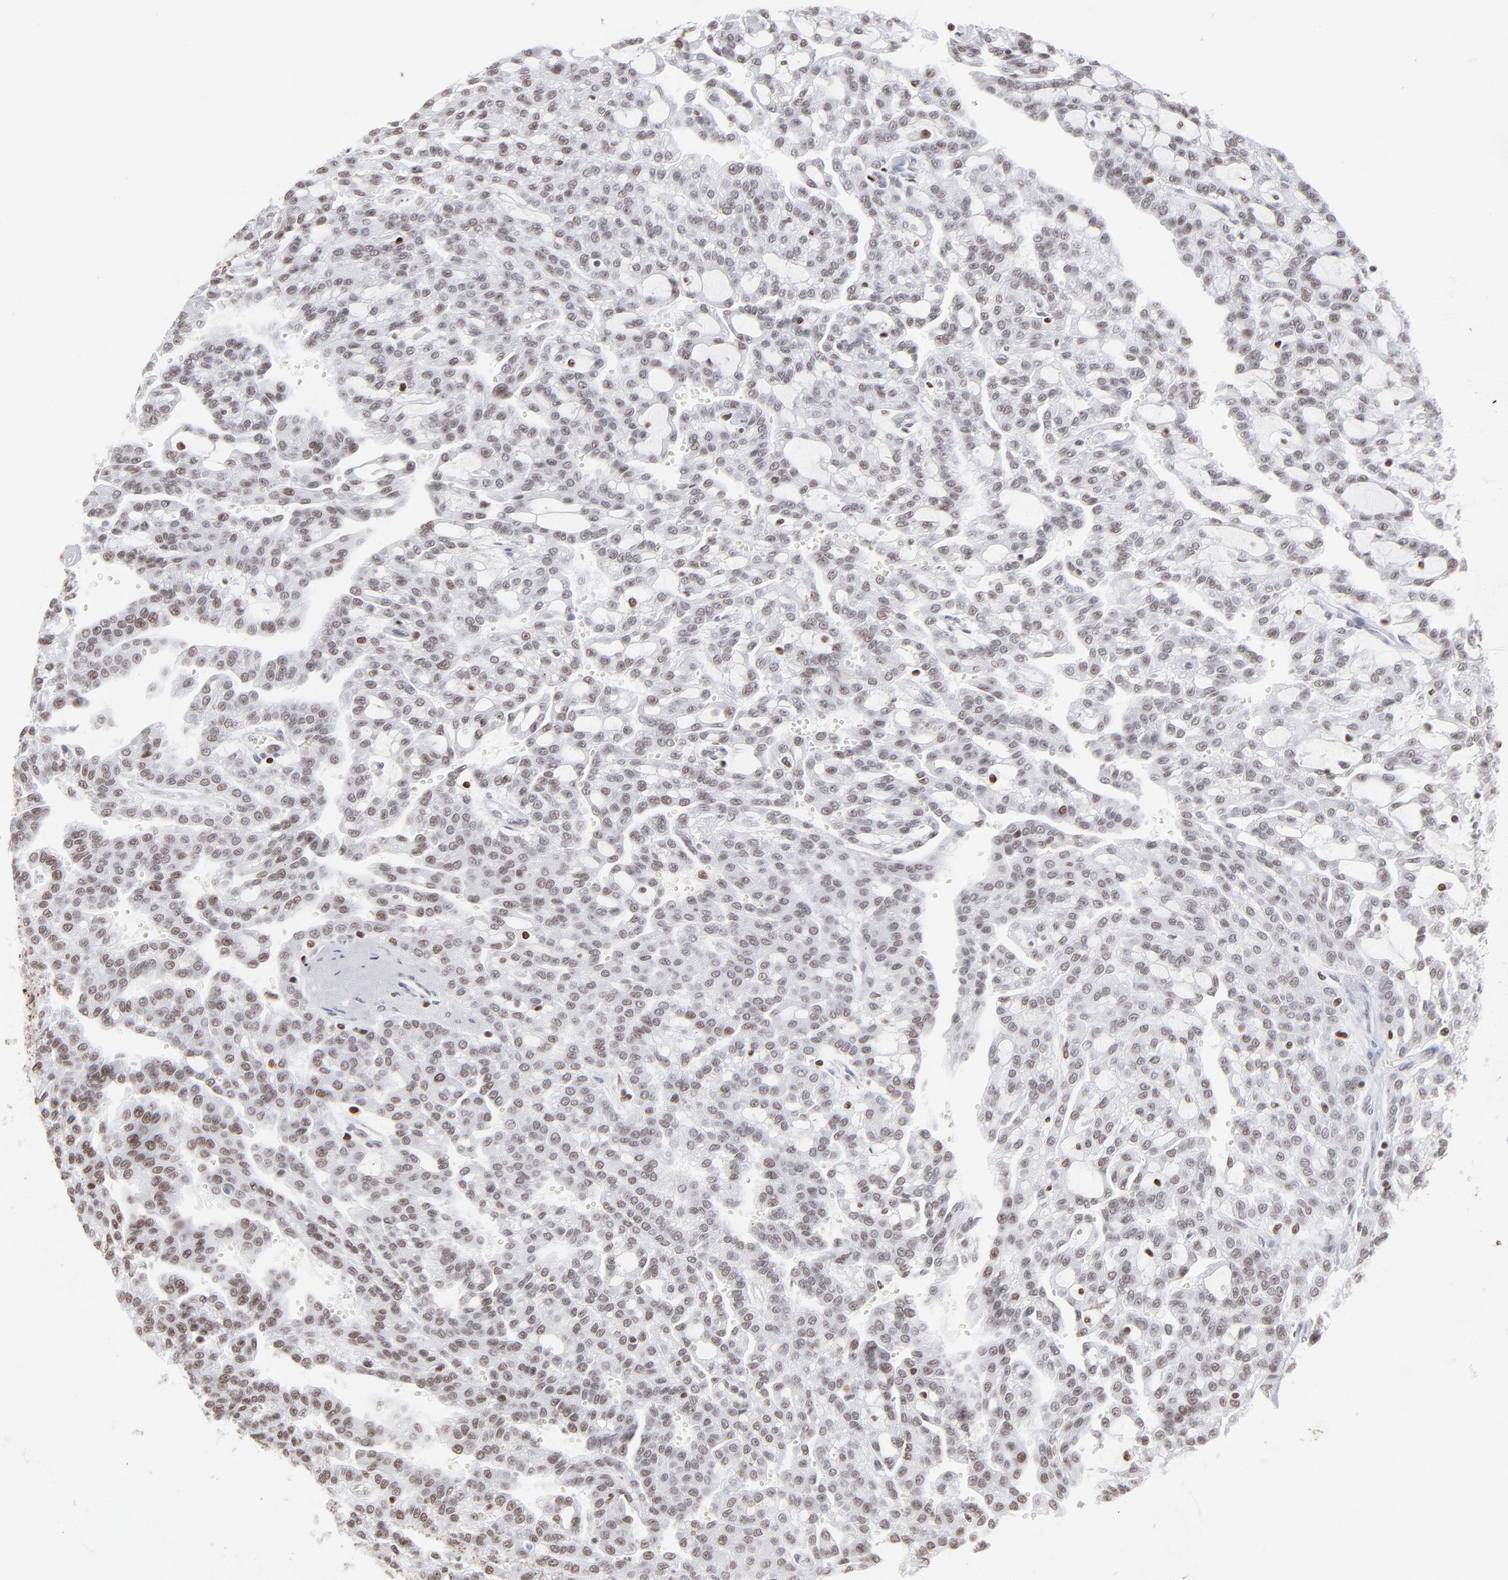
{"staining": {"intensity": "negative", "quantity": "none", "location": "none"}, "tissue": "renal cancer", "cell_type": "Tumor cells", "image_type": "cancer", "snomed": [{"axis": "morphology", "description": "Adenocarcinoma, NOS"}, {"axis": "topography", "description": "Kidney"}], "caption": "This is an immunohistochemistry histopathology image of renal adenocarcinoma. There is no staining in tumor cells.", "gene": "PARP1", "patient": {"sex": "male", "age": 63}}